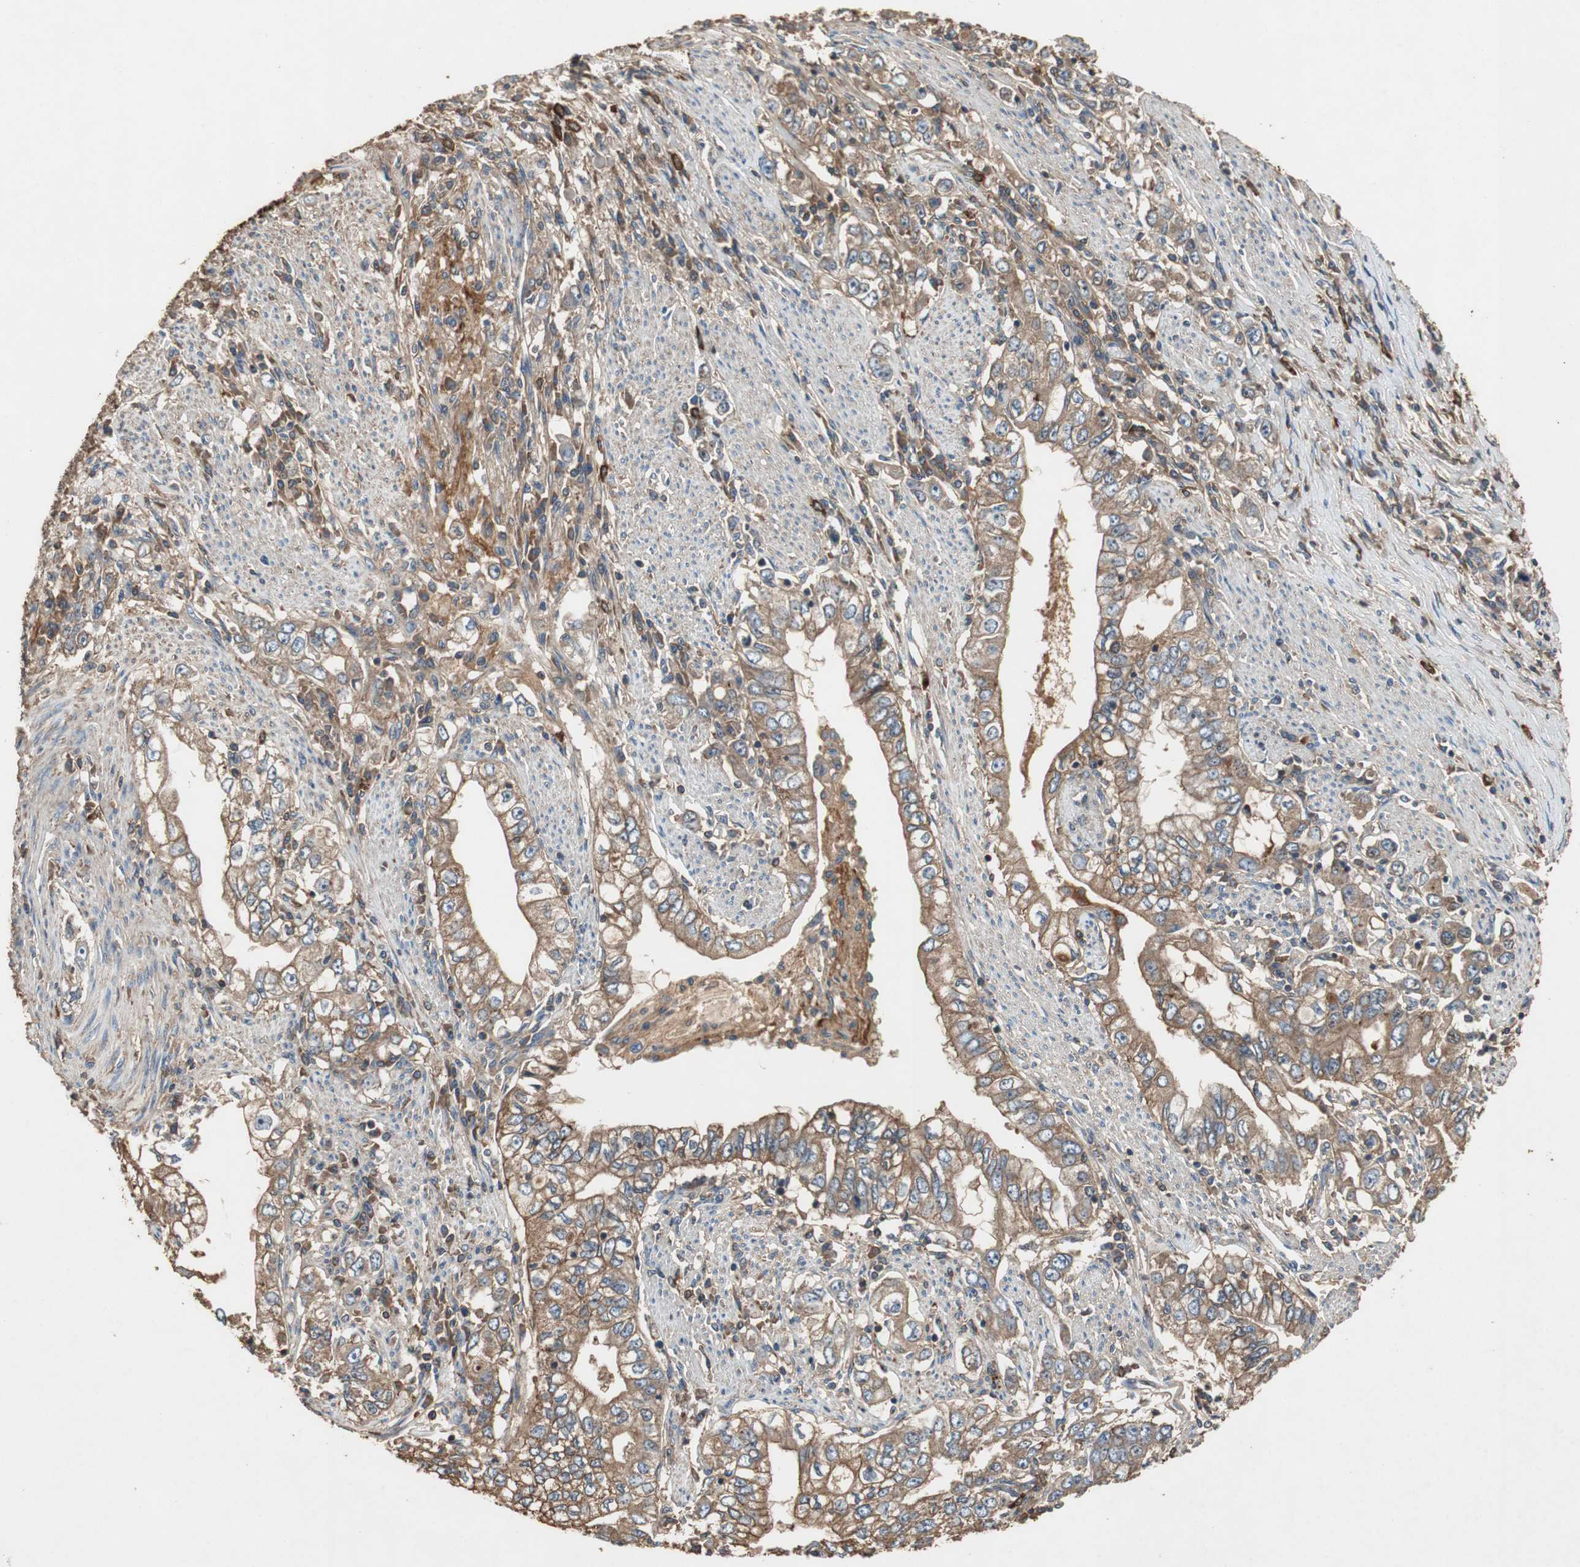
{"staining": {"intensity": "moderate", "quantity": ">75%", "location": "cytoplasmic/membranous"}, "tissue": "stomach cancer", "cell_type": "Tumor cells", "image_type": "cancer", "snomed": [{"axis": "morphology", "description": "Adenocarcinoma, NOS"}, {"axis": "topography", "description": "Stomach, lower"}], "caption": "Immunohistochemistry staining of adenocarcinoma (stomach), which shows medium levels of moderate cytoplasmic/membranous positivity in about >75% of tumor cells indicating moderate cytoplasmic/membranous protein expression. The staining was performed using DAB (3,3'-diaminobenzidine) (brown) for protein detection and nuclei were counterstained in hematoxylin (blue).", "gene": "TNFRSF14", "patient": {"sex": "female", "age": 72}}